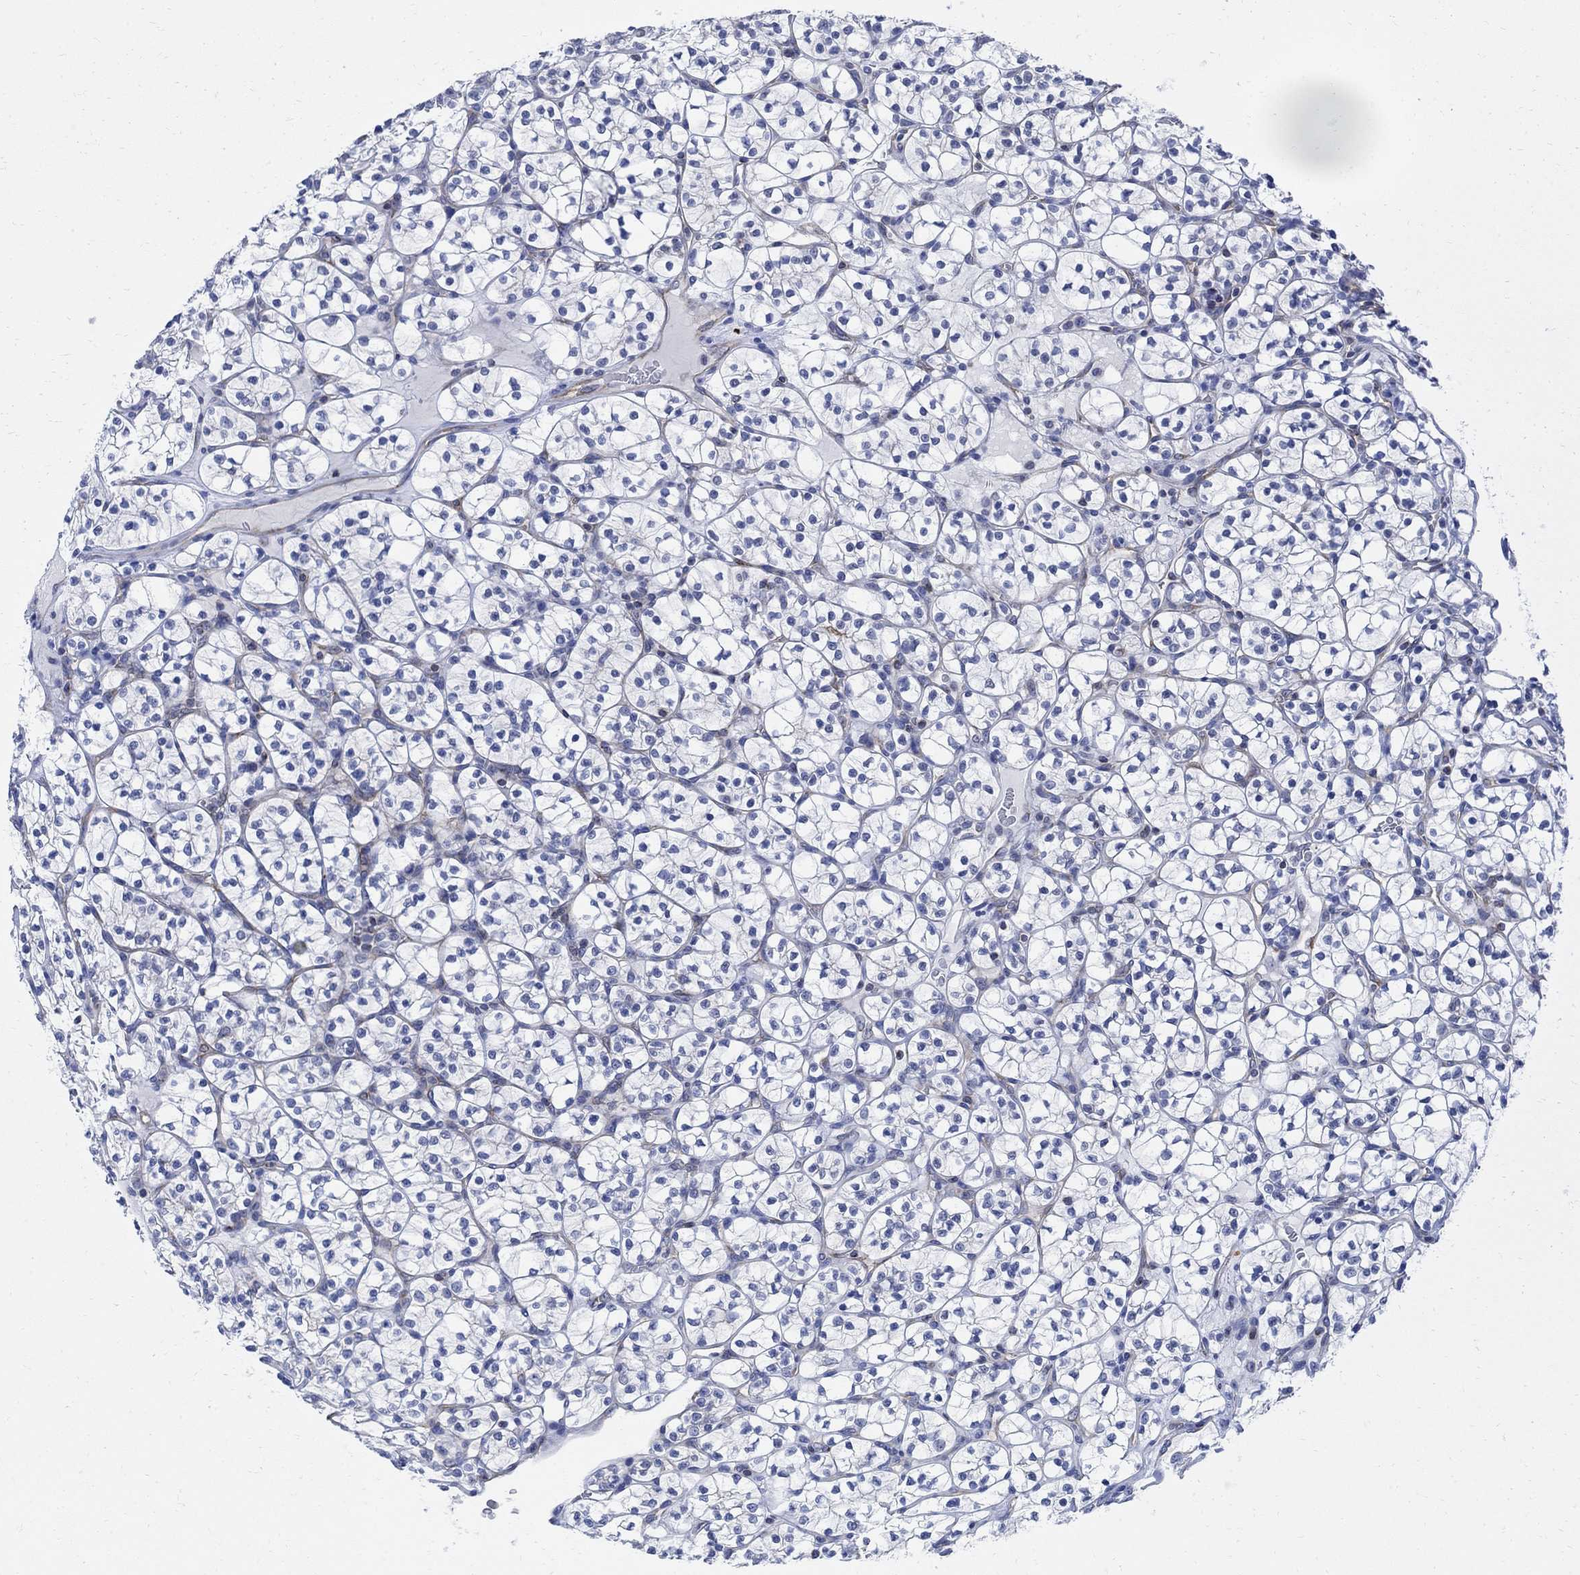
{"staining": {"intensity": "negative", "quantity": "none", "location": "none"}, "tissue": "renal cancer", "cell_type": "Tumor cells", "image_type": "cancer", "snomed": [{"axis": "morphology", "description": "Adenocarcinoma, NOS"}, {"axis": "topography", "description": "Kidney"}], "caption": "A histopathology image of human adenocarcinoma (renal) is negative for staining in tumor cells.", "gene": "PHF21B", "patient": {"sex": "female", "age": 89}}